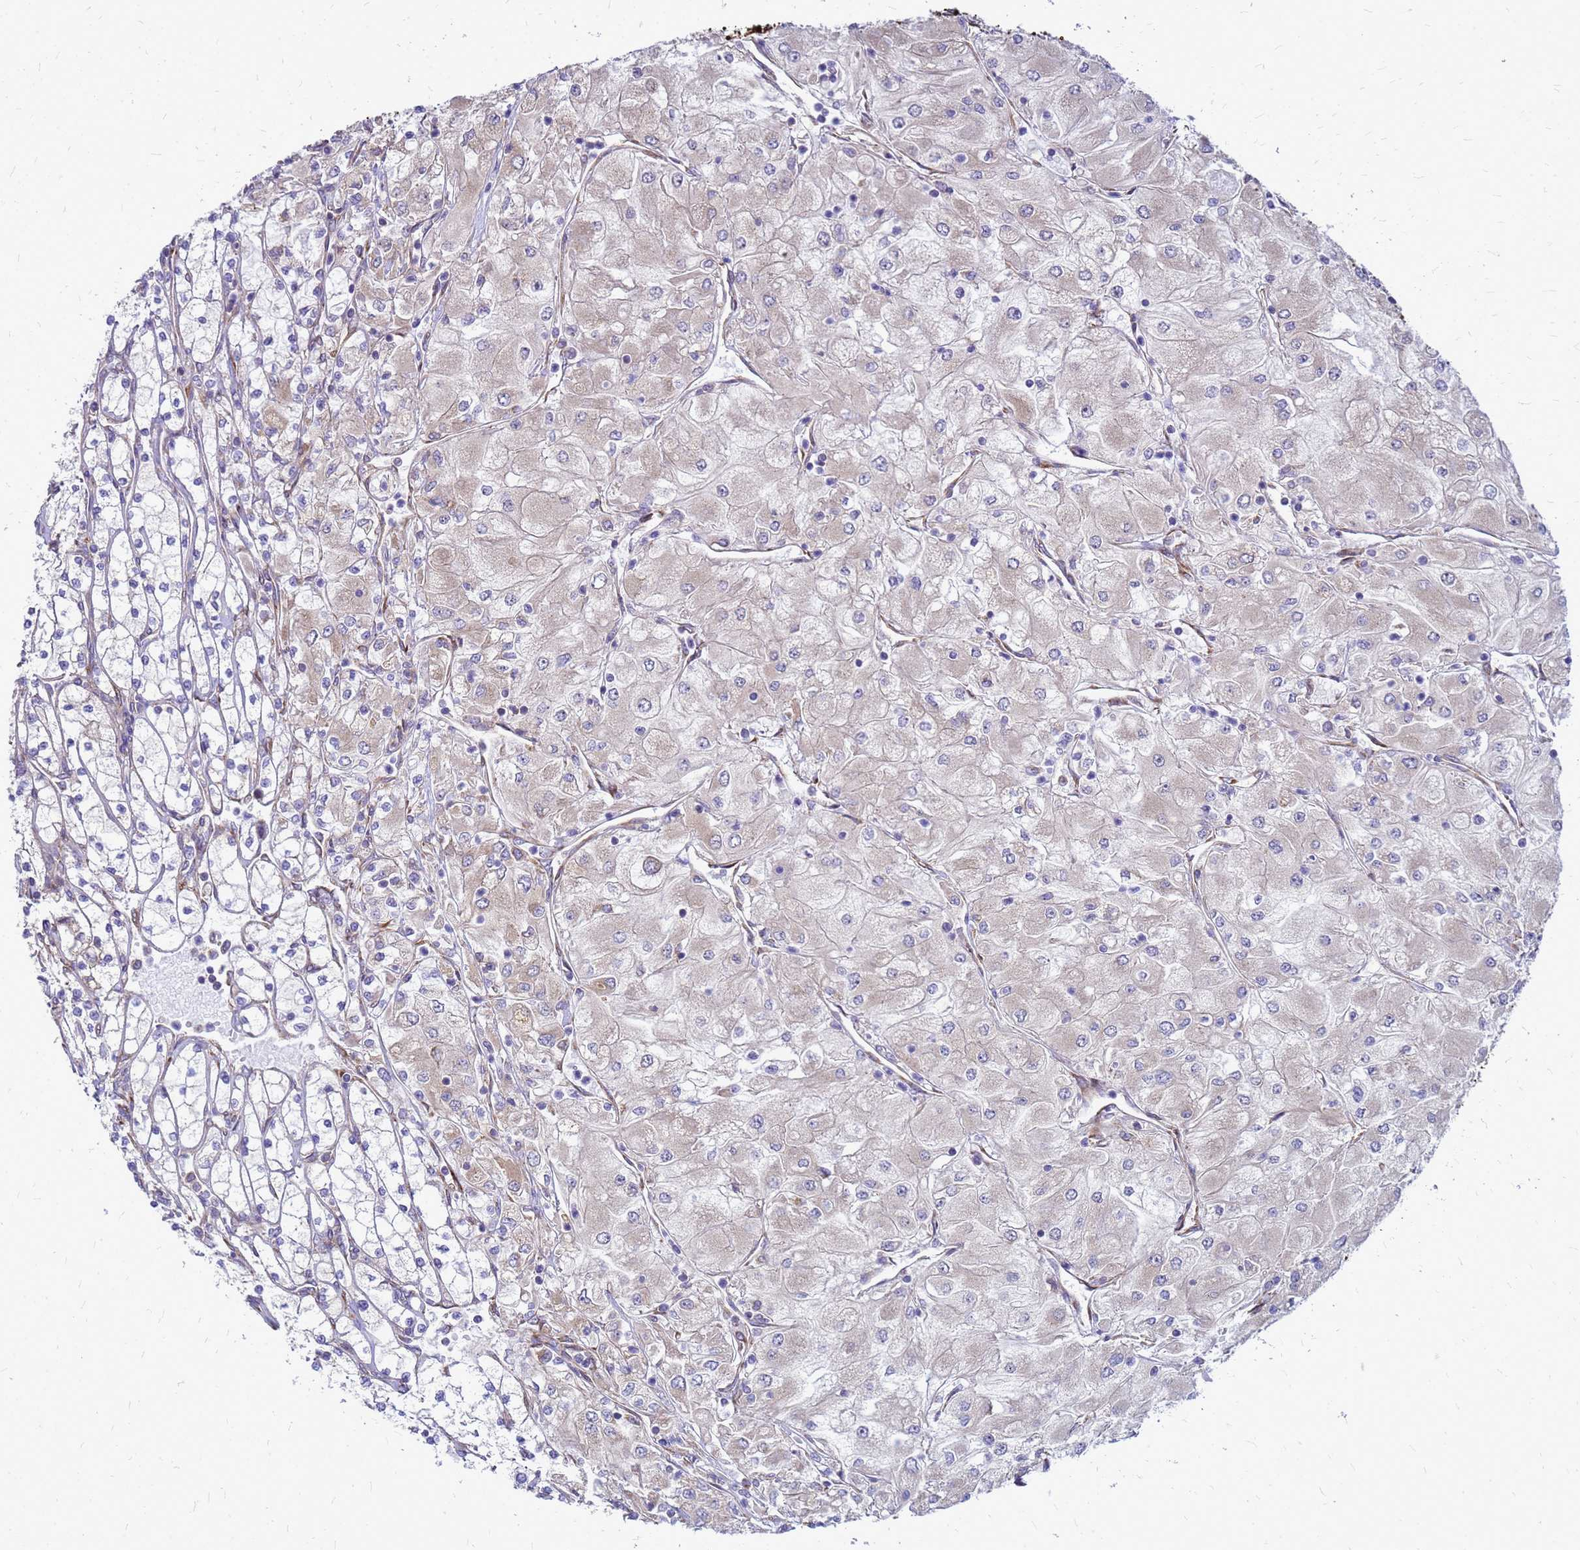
{"staining": {"intensity": "negative", "quantity": "none", "location": "none"}, "tissue": "renal cancer", "cell_type": "Tumor cells", "image_type": "cancer", "snomed": [{"axis": "morphology", "description": "Adenocarcinoma, NOS"}, {"axis": "topography", "description": "Kidney"}], "caption": "Tumor cells are negative for protein expression in human renal cancer.", "gene": "FSTL4", "patient": {"sex": "male", "age": 80}}